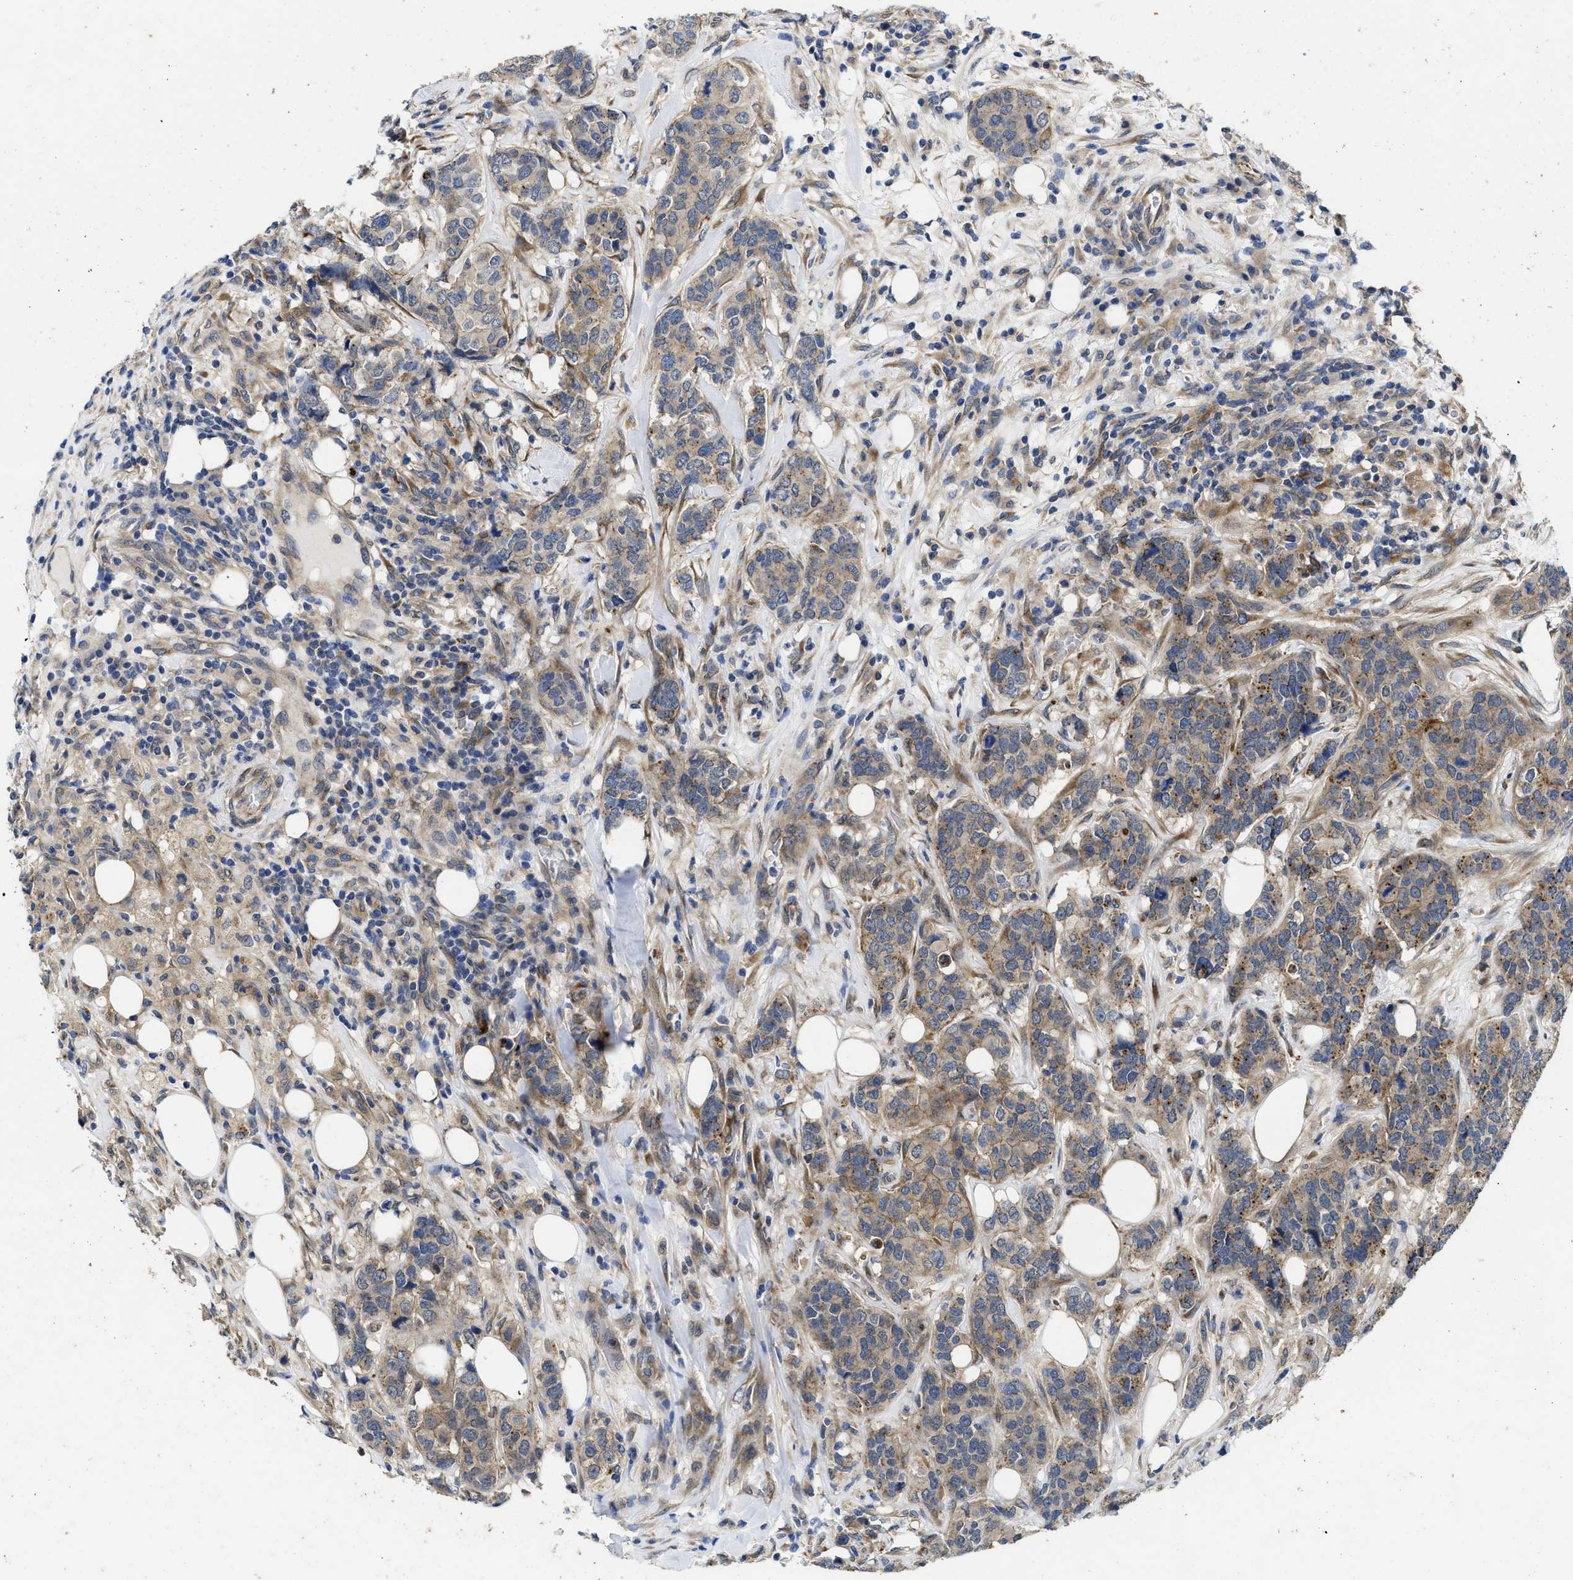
{"staining": {"intensity": "weak", "quantity": ">75%", "location": "cytoplasmic/membranous"}, "tissue": "breast cancer", "cell_type": "Tumor cells", "image_type": "cancer", "snomed": [{"axis": "morphology", "description": "Lobular carcinoma"}, {"axis": "topography", "description": "Breast"}], "caption": "A high-resolution micrograph shows immunohistochemistry staining of lobular carcinoma (breast), which shows weak cytoplasmic/membranous positivity in about >75% of tumor cells.", "gene": "PKD2", "patient": {"sex": "female", "age": 59}}